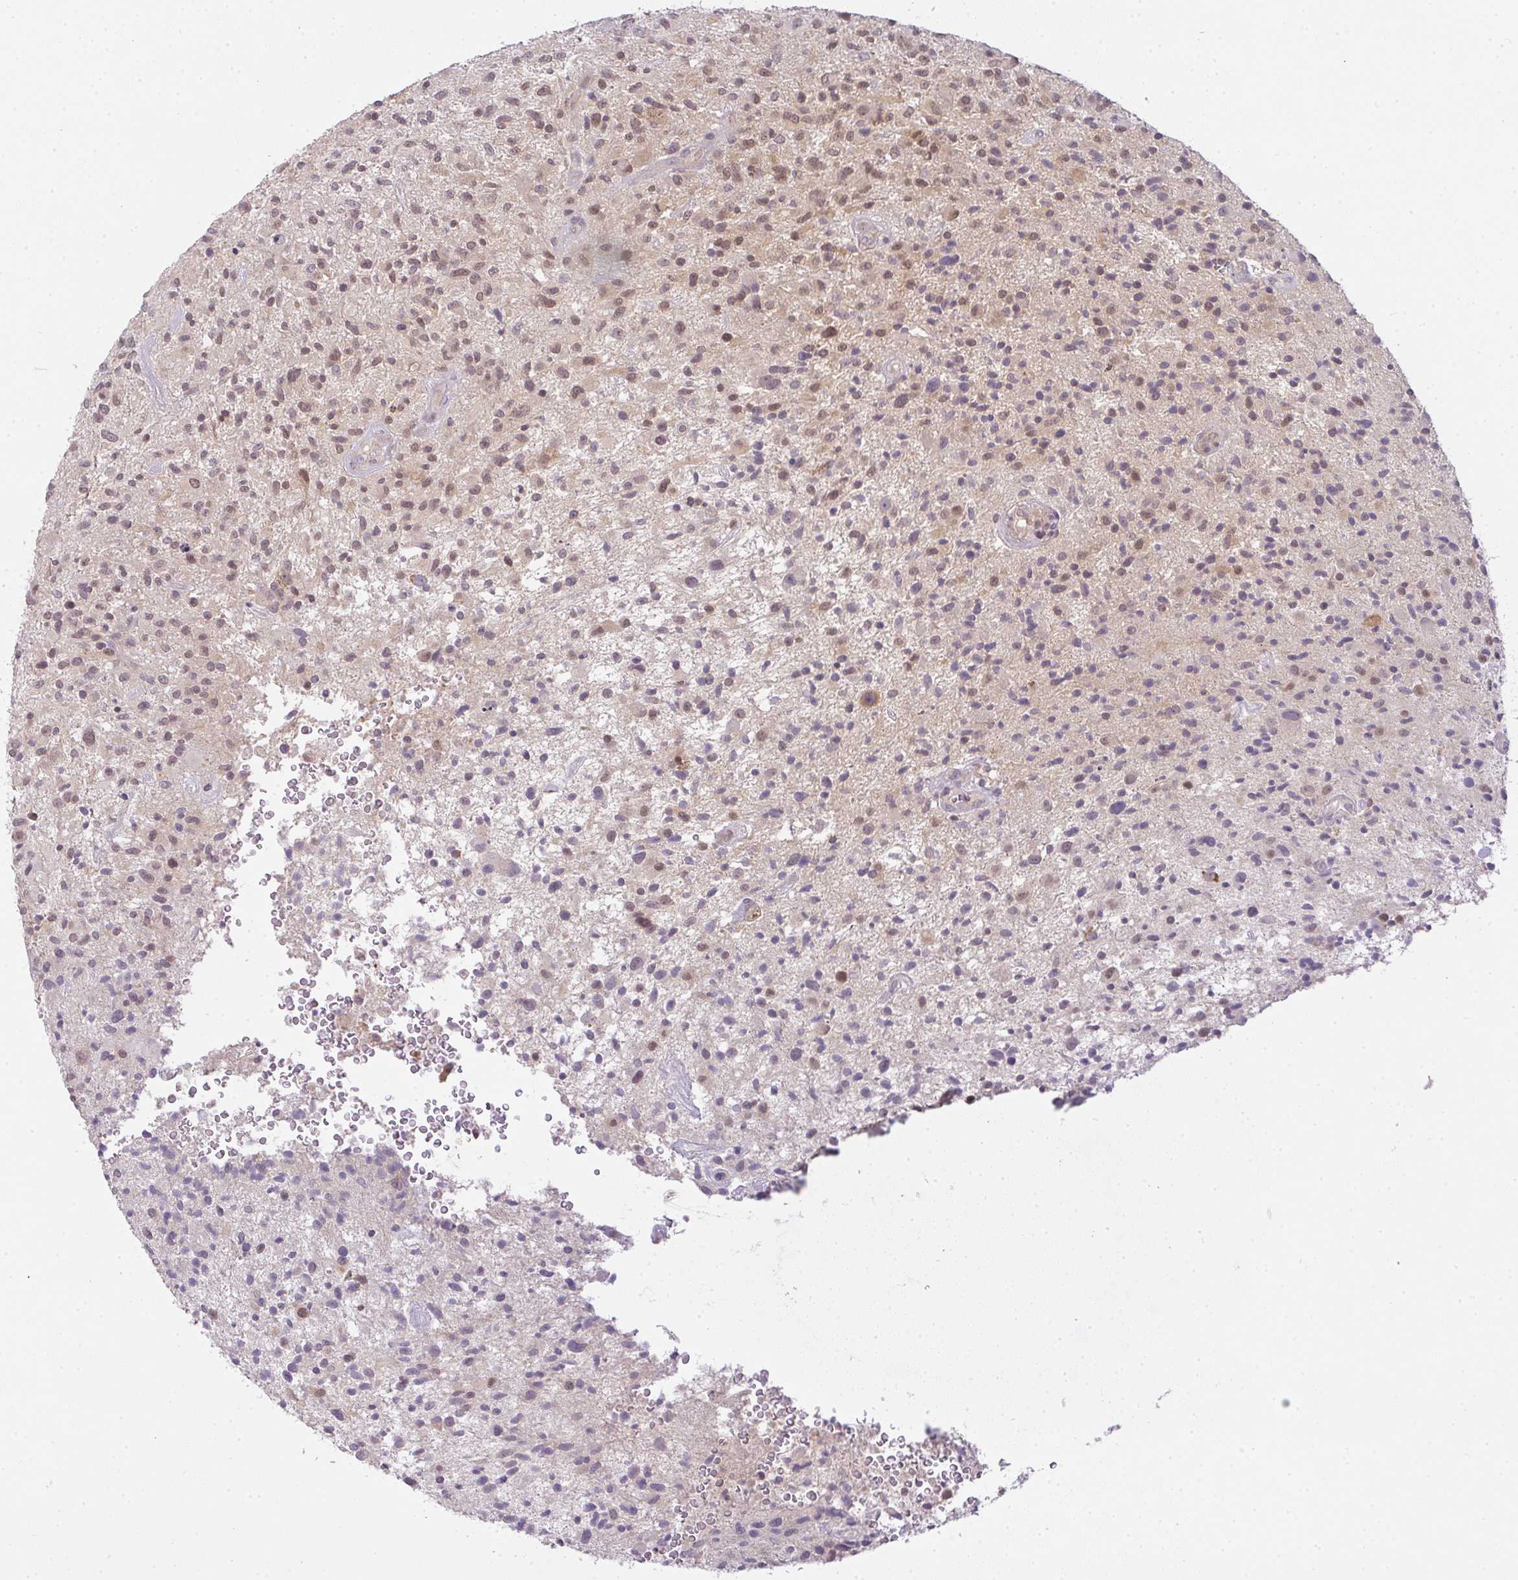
{"staining": {"intensity": "weak", "quantity": "25%-75%", "location": "nuclear"}, "tissue": "glioma", "cell_type": "Tumor cells", "image_type": "cancer", "snomed": [{"axis": "morphology", "description": "Glioma, malignant, High grade"}, {"axis": "topography", "description": "Brain"}], "caption": "Human glioma stained for a protein (brown) demonstrates weak nuclear positive expression in approximately 25%-75% of tumor cells.", "gene": "CSE1L", "patient": {"sex": "male", "age": 47}}